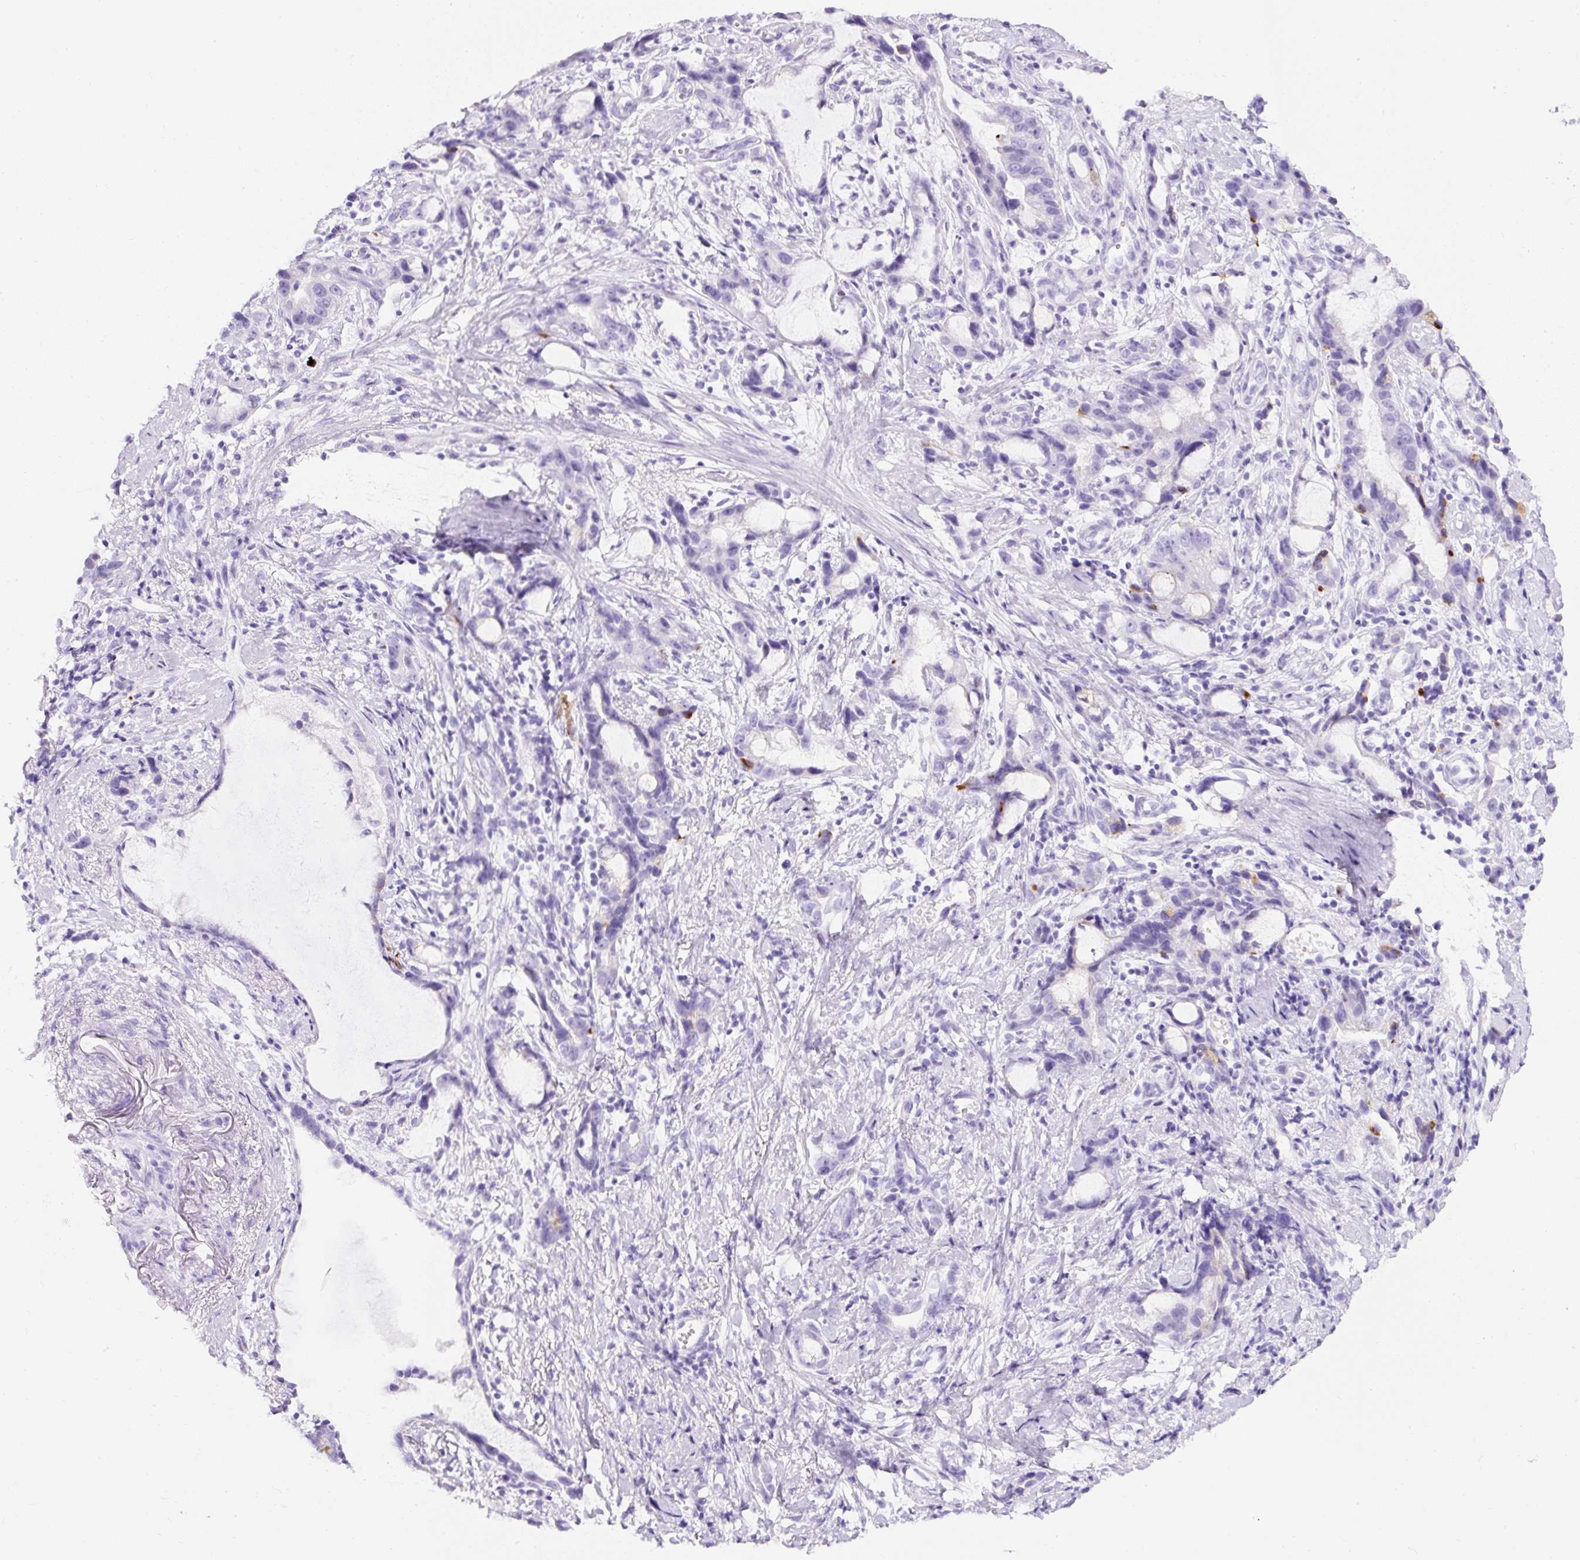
{"staining": {"intensity": "negative", "quantity": "none", "location": "none"}, "tissue": "stomach cancer", "cell_type": "Tumor cells", "image_type": "cancer", "snomed": [{"axis": "morphology", "description": "Adenocarcinoma, NOS"}, {"axis": "topography", "description": "Stomach"}], "caption": "Human adenocarcinoma (stomach) stained for a protein using immunohistochemistry (IHC) reveals no positivity in tumor cells.", "gene": "TMEM200B", "patient": {"sex": "male", "age": 55}}